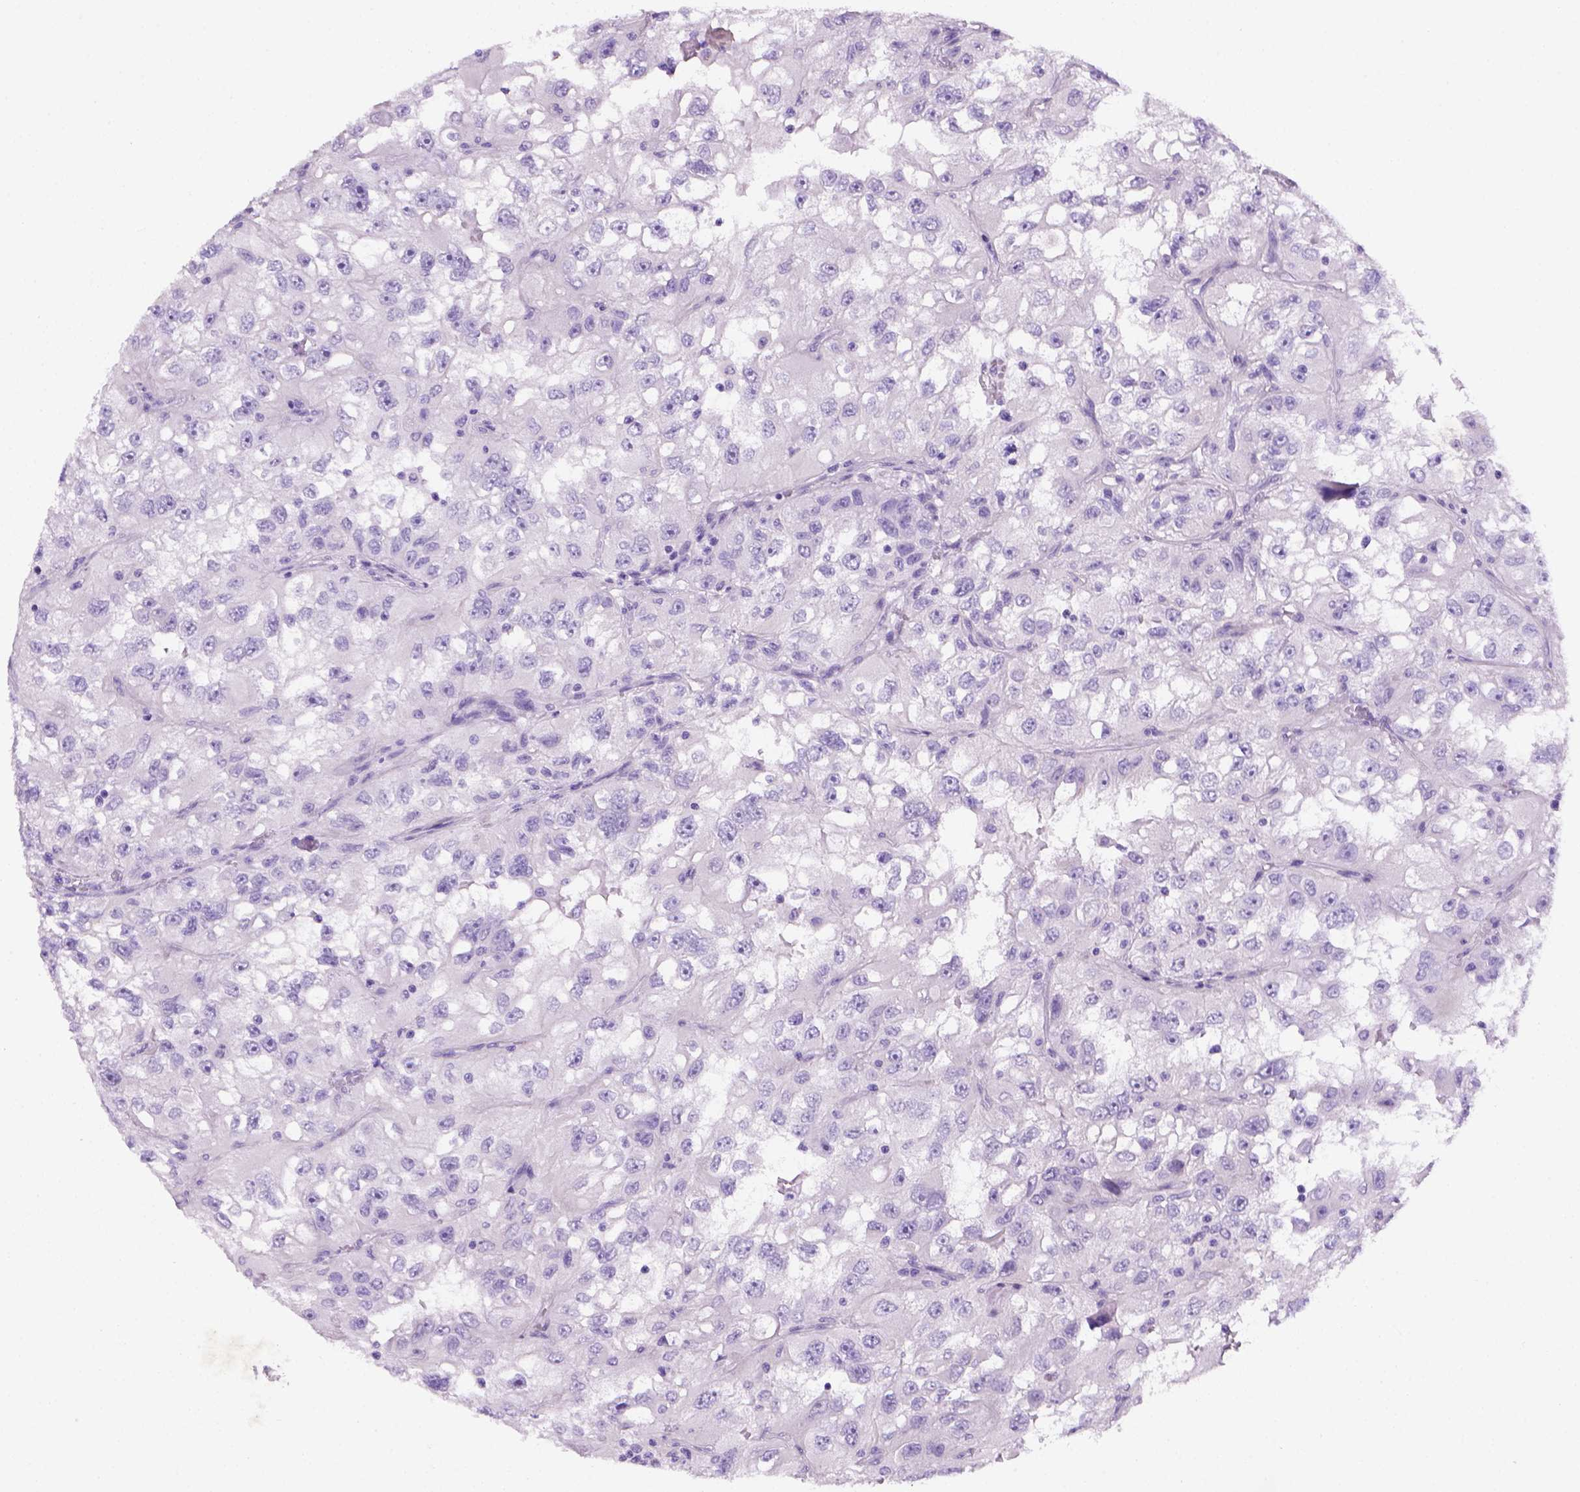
{"staining": {"intensity": "negative", "quantity": "none", "location": "none"}, "tissue": "renal cancer", "cell_type": "Tumor cells", "image_type": "cancer", "snomed": [{"axis": "morphology", "description": "Adenocarcinoma, NOS"}, {"axis": "topography", "description": "Kidney"}], "caption": "Adenocarcinoma (renal) was stained to show a protein in brown. There is no significant staining in tumor cells. Brightfield microscopy of immunohistochemistry (IHC) stained with DAB (brown) and hematoxylin (blue), captured at high magnification.", "gene": "ARHGEF33", "patient": {"sex": "male", "age": 64}}